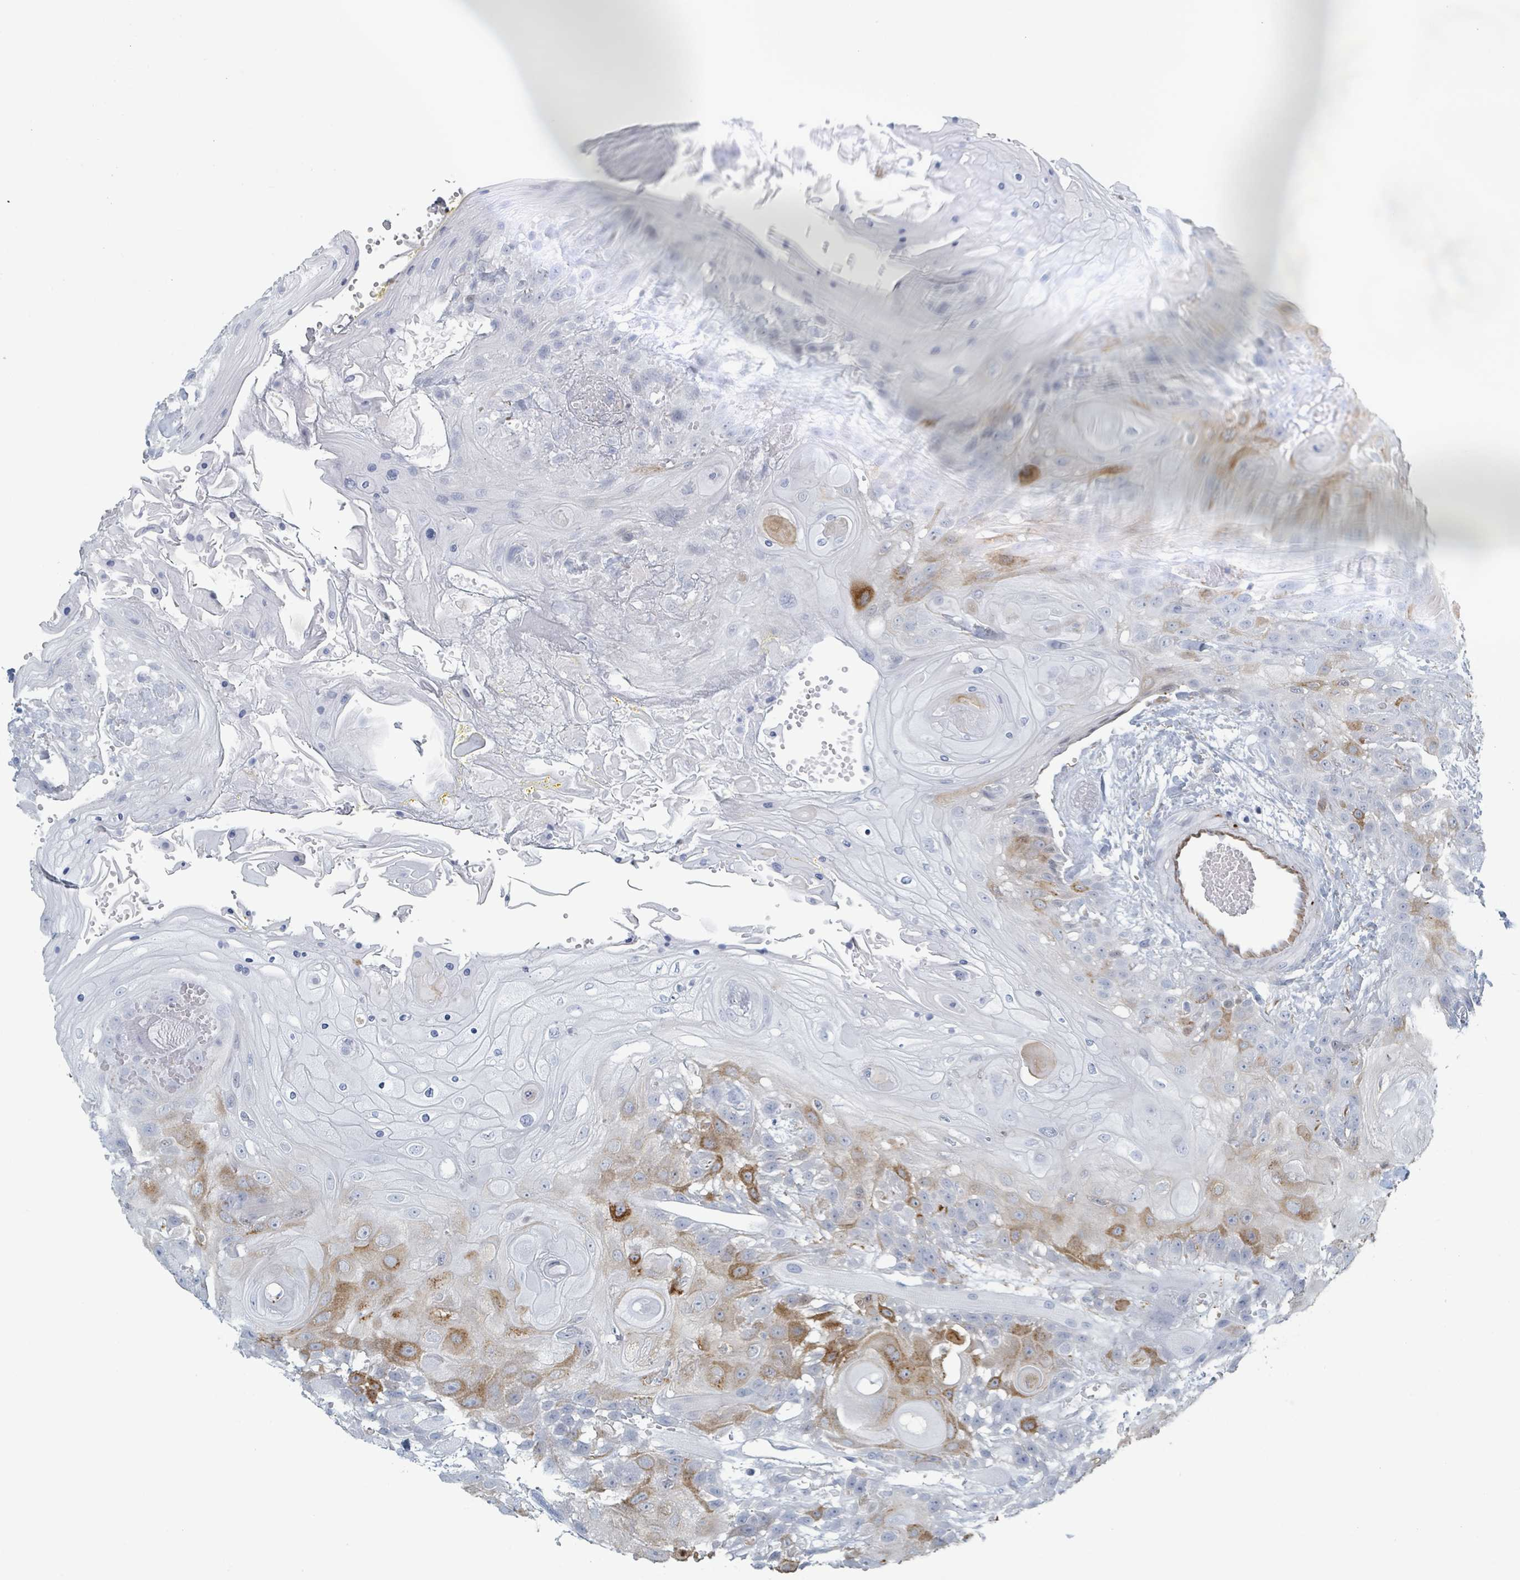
{"staining": {"intensity": "strong", "quantity": "<25%", "location": "cytoplasmic/membranous"}, "tissue": "head and neck cancer", "cell_type": "Tumor cells", "image_type": "cancer", "snomed": [{"axis": "morphology", "description": "Squamous cell carcinoma, NOS"}, {"axis": "topography", "description": "Head-Neck"}], "caption": "About <25% of tumor cells in human head and neck squamous cell carcinoma demonstrate strong cytoplasmic/membranous protein staining as visualized by brown immunohistochemical staining.", "gene": "GPR15LG", "patient": {"sex": "female", "age": 43}}